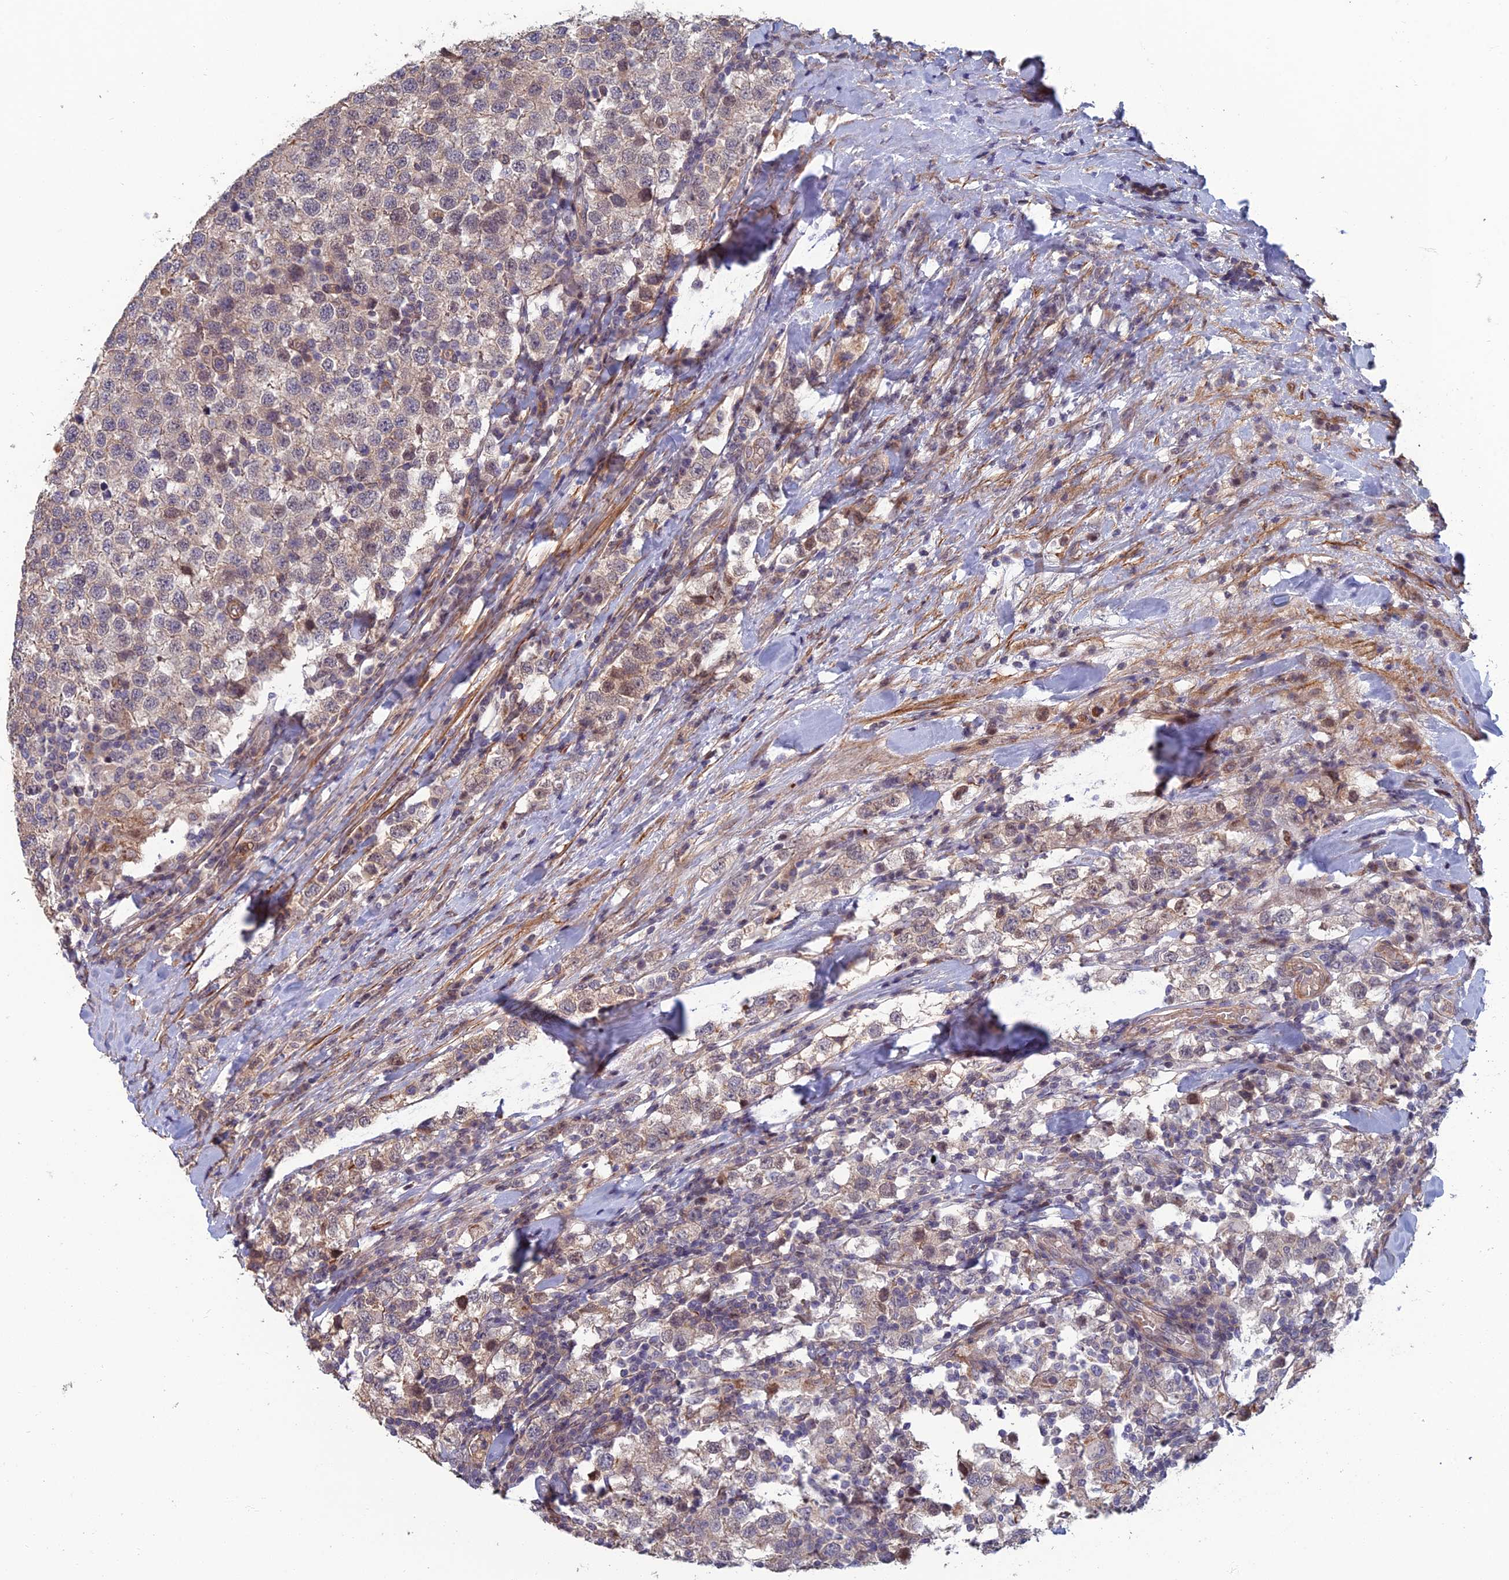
{"staining": {"intensity": "negative", "quantity": "none", "location": "none"}, "tissue": "testis cancer", "cell_type": "Tumor cells", "image_type": "cancer", "snomed": [{"axis": "morphology", "description": "Seminoma, NOS"}, {"axis": "topography", "description": "Testis"}], "caption": "There is no significant positivity in tumor cells of testis cancer.", "gene": "CCDC183", "patient": {"sex": "male", "age": 34}}